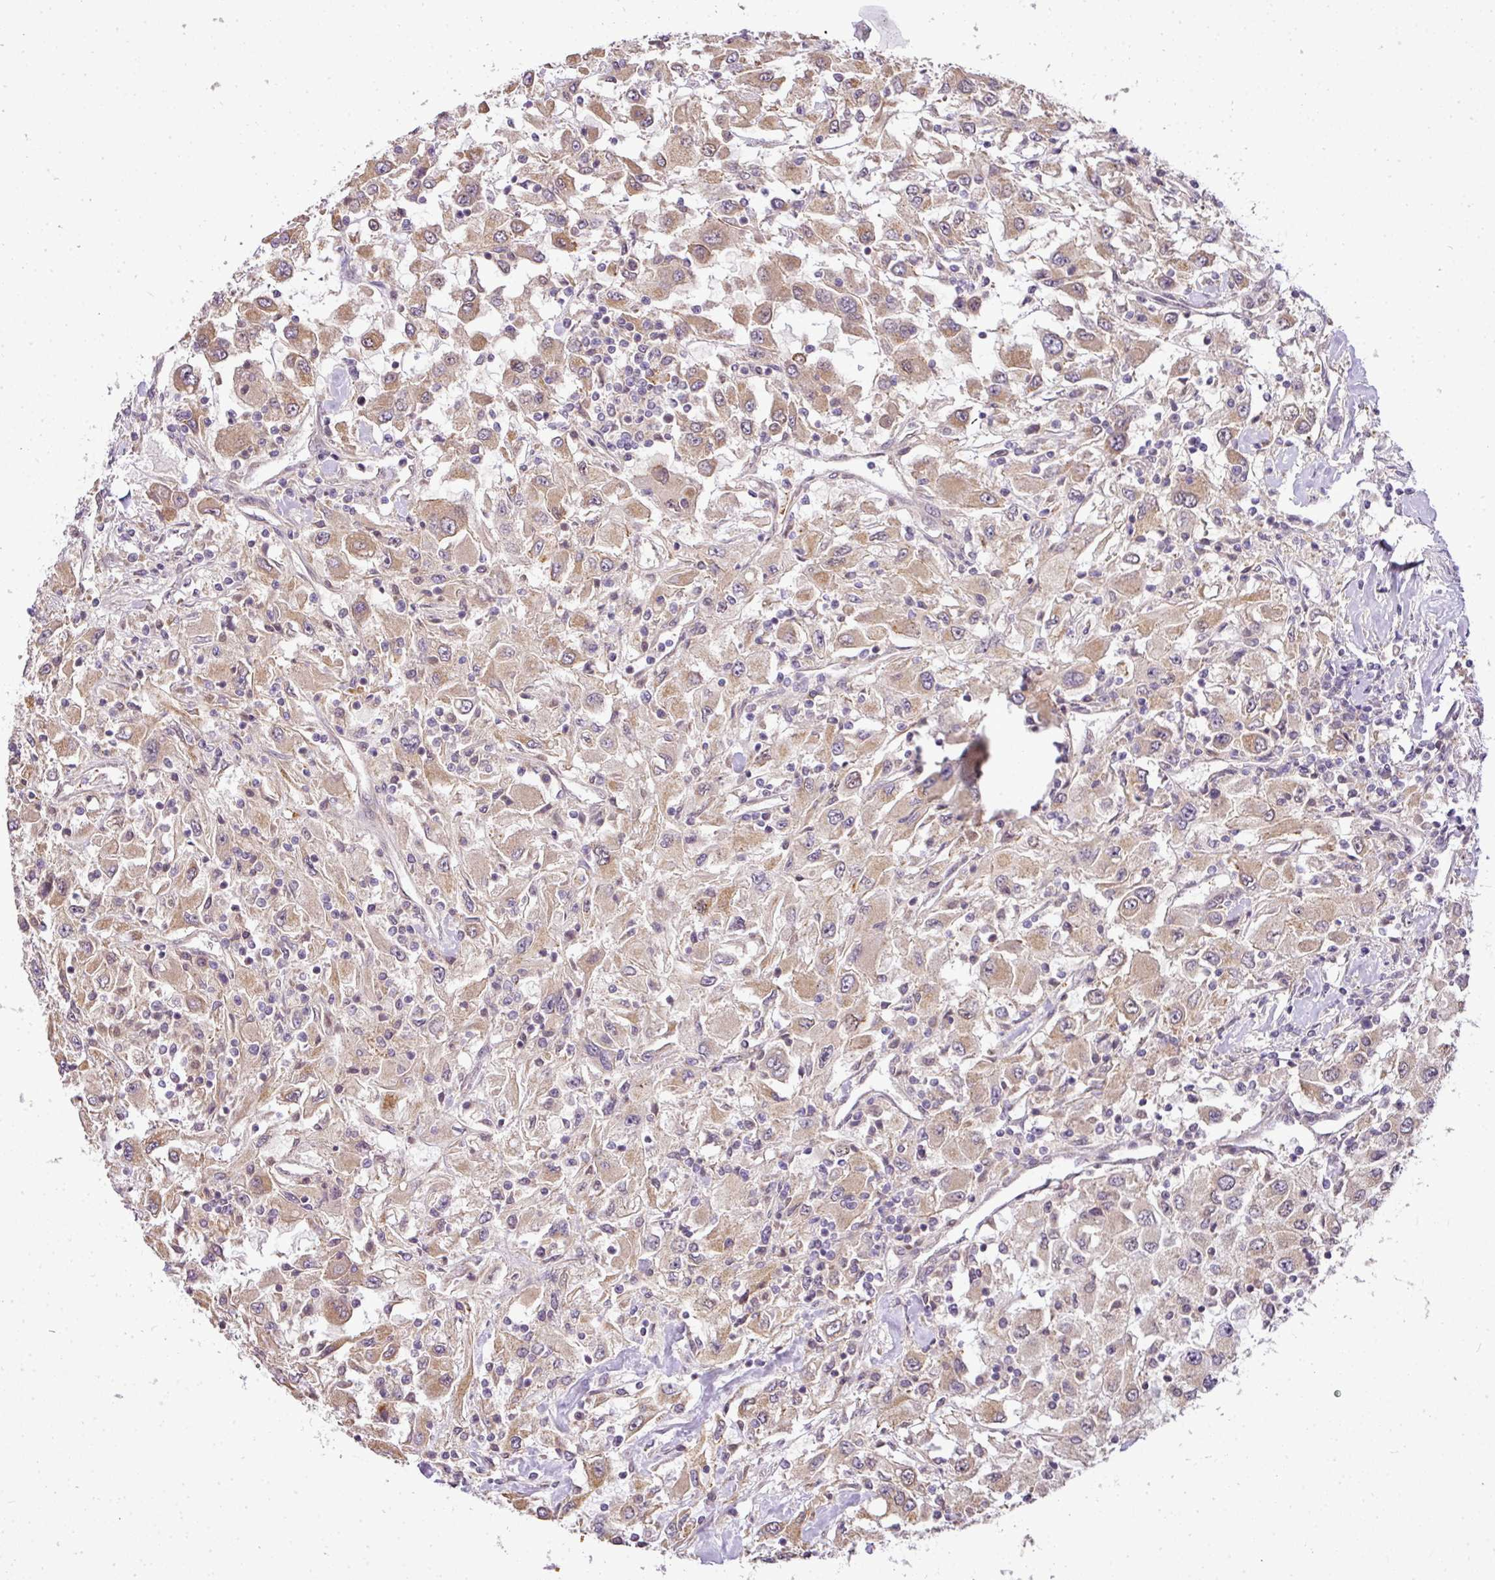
{"staining": {"intensity": "moderate", "quantity": "25%-75%", "location": "cytoplasmic/membranous,nuclear"}, "tissue": "renal cancer", "cell_type": "Tumor cells", "image_type": "cancer", "snomed": [{"axis": "morphology", "description": "Adenocarcinoma, NOS"}, {"axis": "topography", "description": "Kidney"}], "caption": "Protein staining of adenocarcinoma (renal) tissue demonstrates moderate cytoplasmic/membranous and nuclear staining in about 25%-75% of tumor cells.", "gene": "C1orf226", "patient": {"sex": "female", "age": 67}}